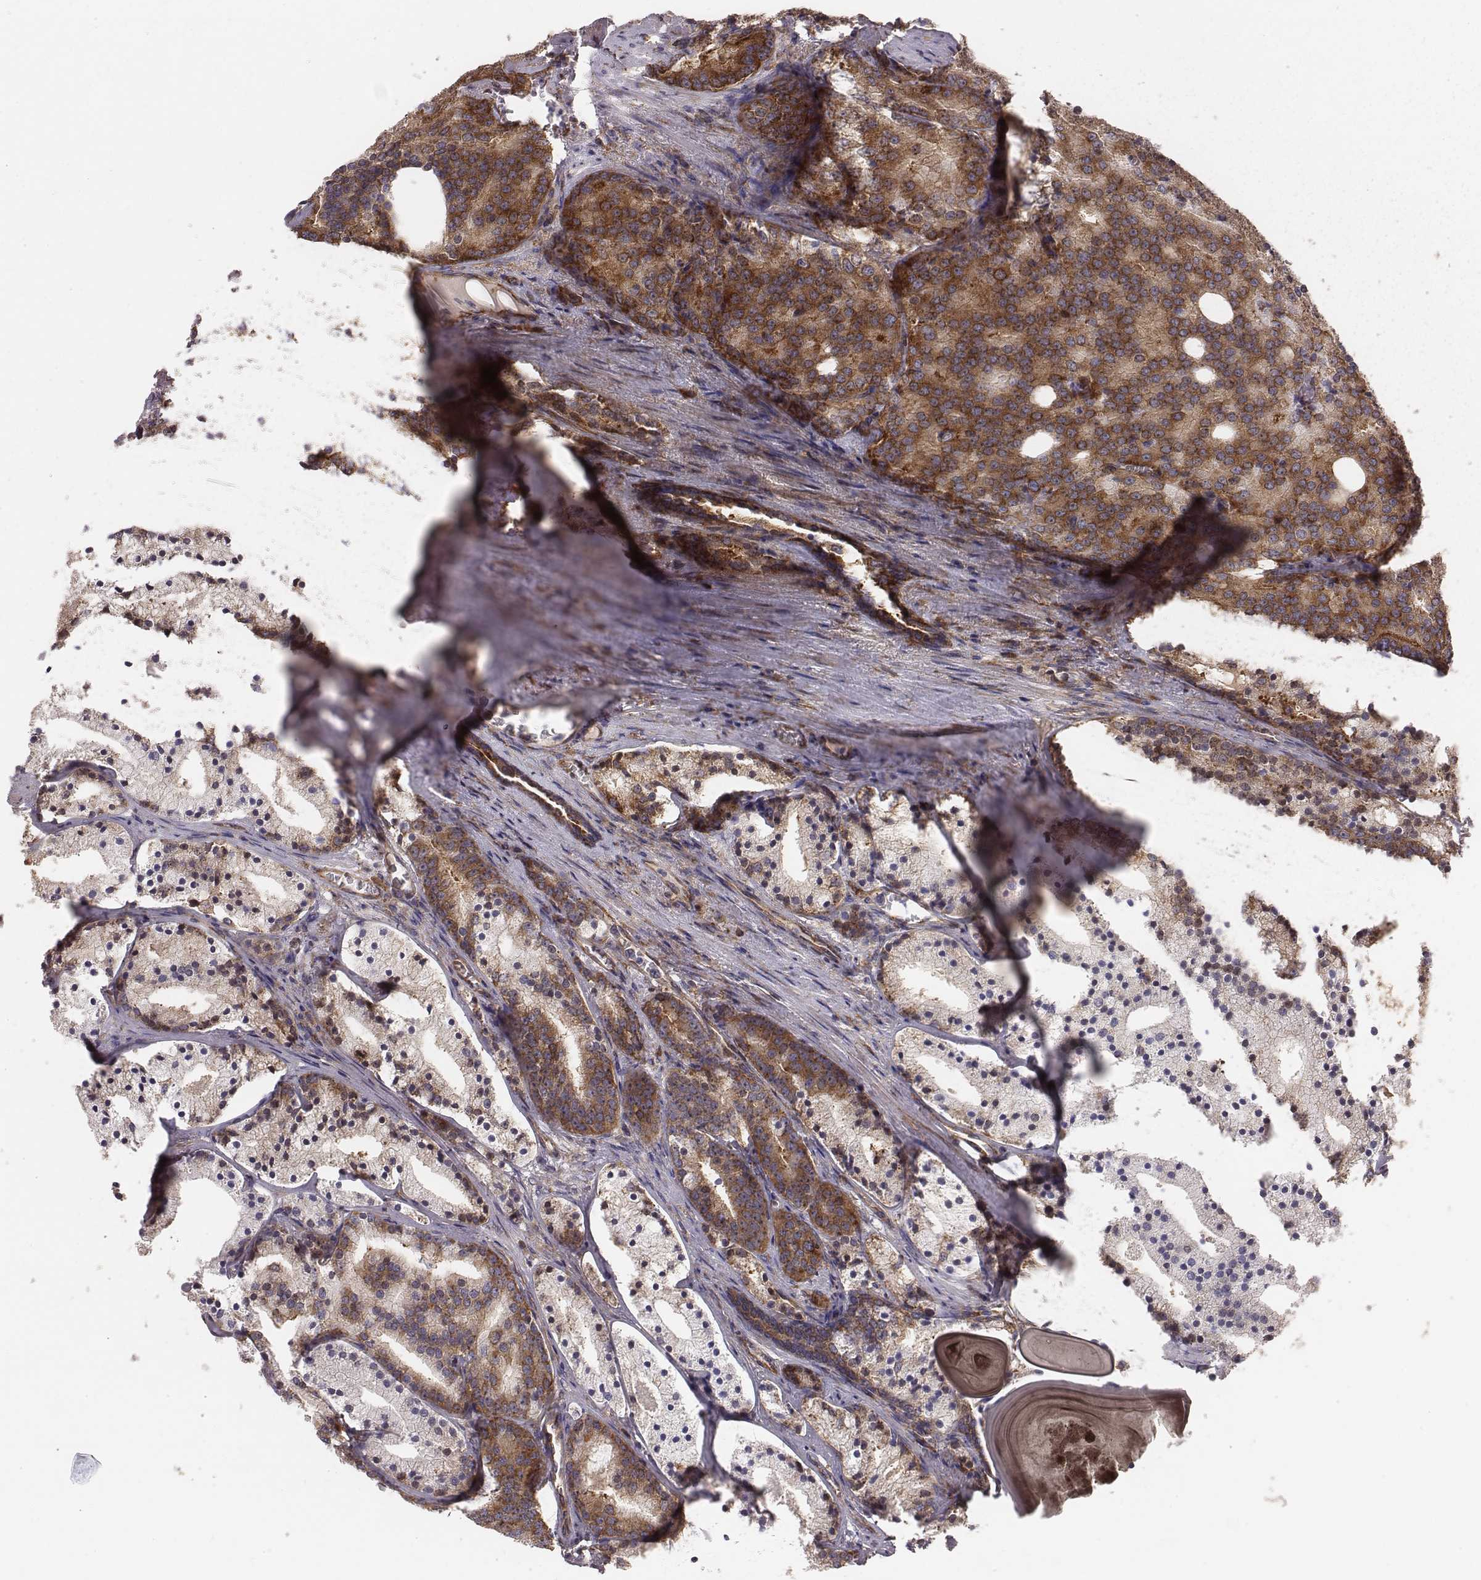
{"staining": {"intensity": "moderate", "quantity": "25%-75%", "location": "cytoplasmic/membranous"}, "tissue": "prostate cancer", "cell_type": "Tumor cells", "image_type": "cancer", "snomed": [{"axis": "morphology", "description": "Adenocarcinoma, NOS"}, {"axis": "topography", "description": "Prostate"}], "caption": "The histopathology image demonstrates a brown stain indicating the presence of a protein in the cytoplasmic/membranous of tumor cells in adenocarcinoma (prostate).", "gene": "TXLNA", "patient": {"sex": "male", "age": 69}}